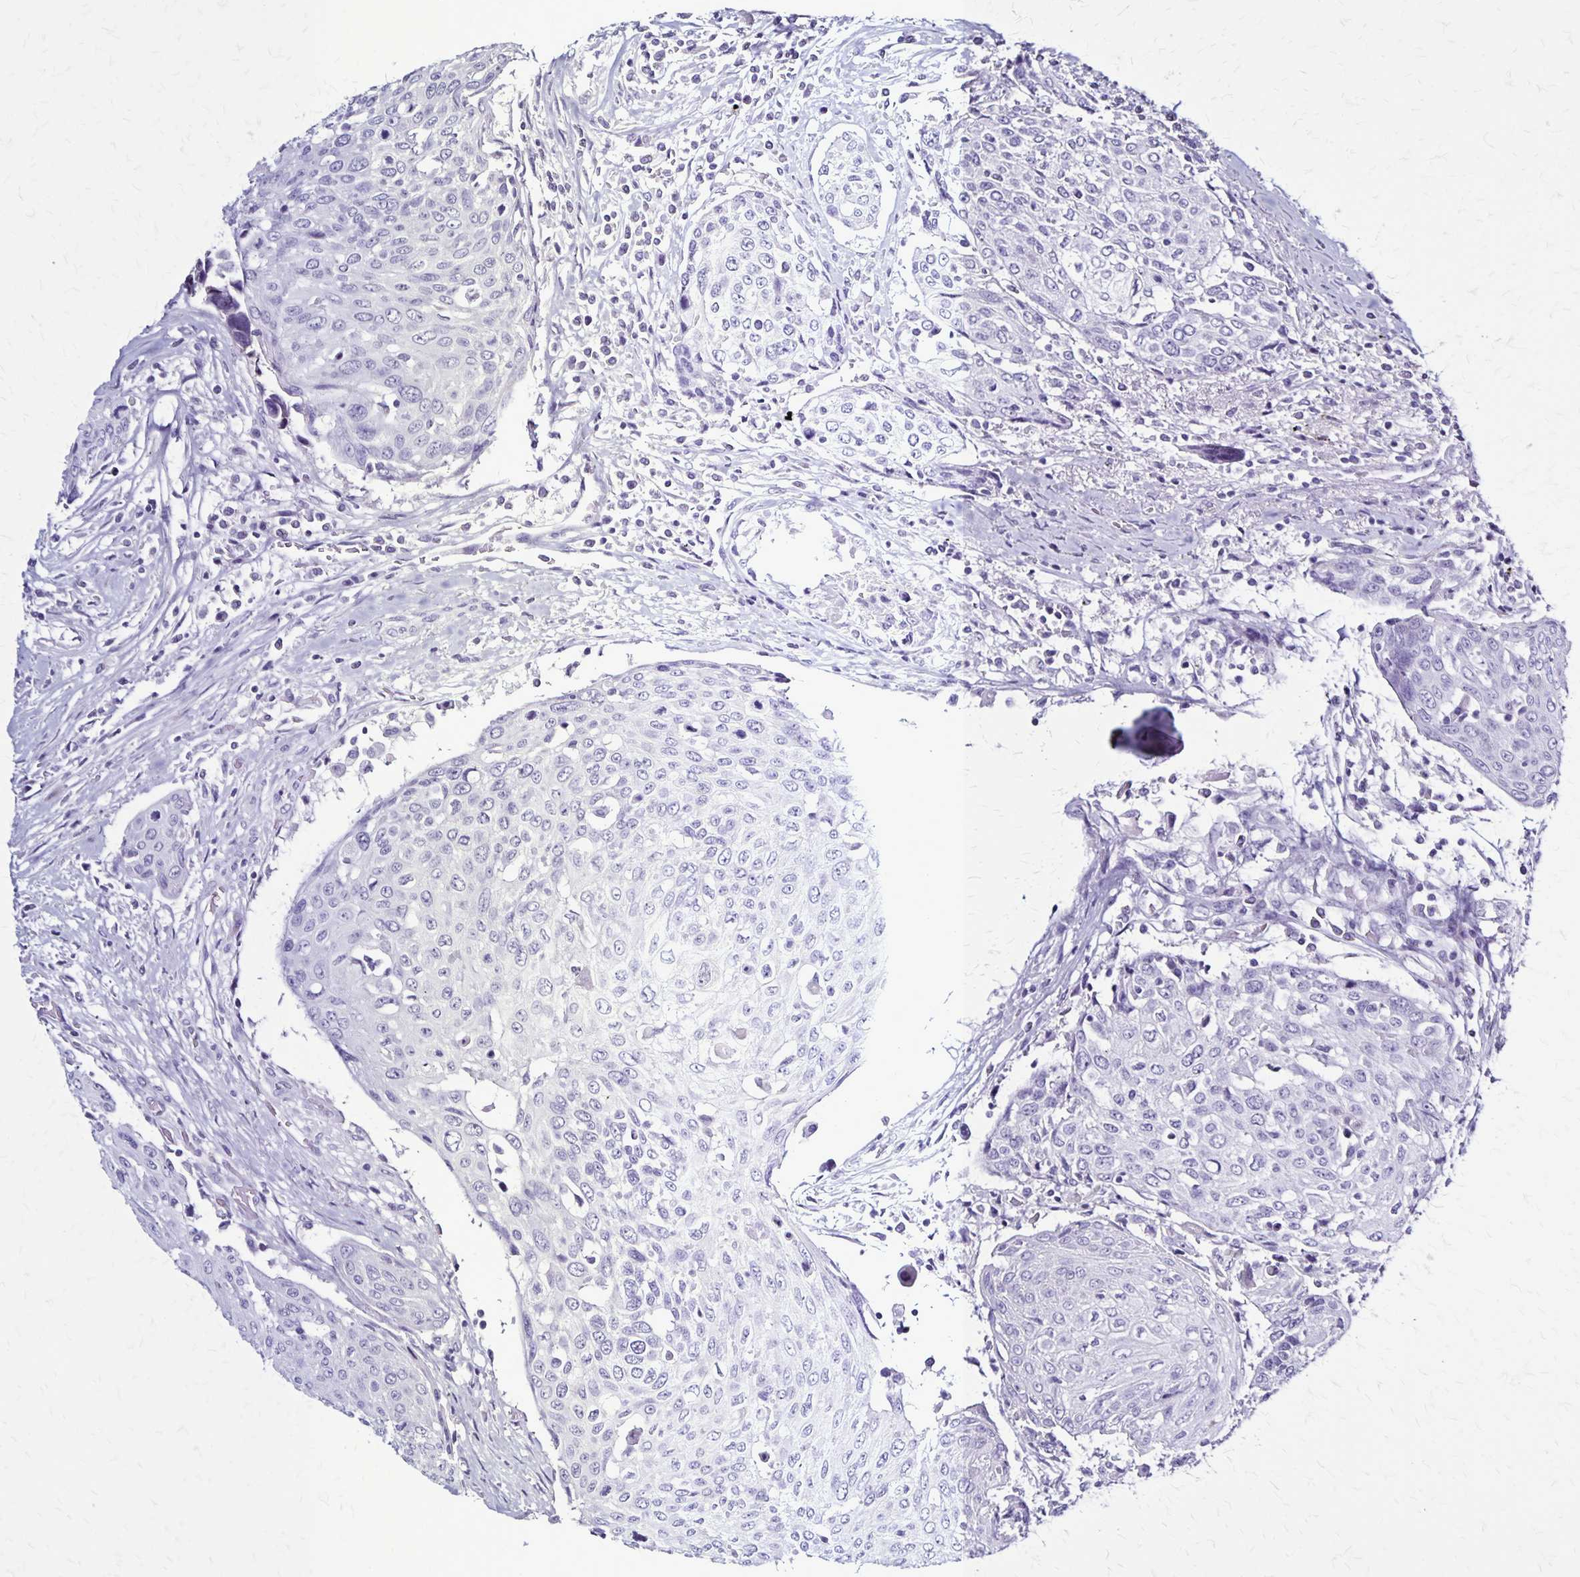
{"staining": {"intensity": "negative", "quantity": "none", "location": "none"}, "tissue": "urothelial cancer", "cell_type": "Tumor cells", "image_type": "cancer", "snomed": [{"axis": "morphology", "description": "Urothelial carcinoma, High grade"}, {"axis": "topography", "description": "Urinary bladder"}], "caption": "High-grade urothelial carcinoma was stained to show a protein in brown. There is no significant positivity in tumor cells.", "gene": "PLXNA4", "patient": {"sex": "female", "age": 70}}